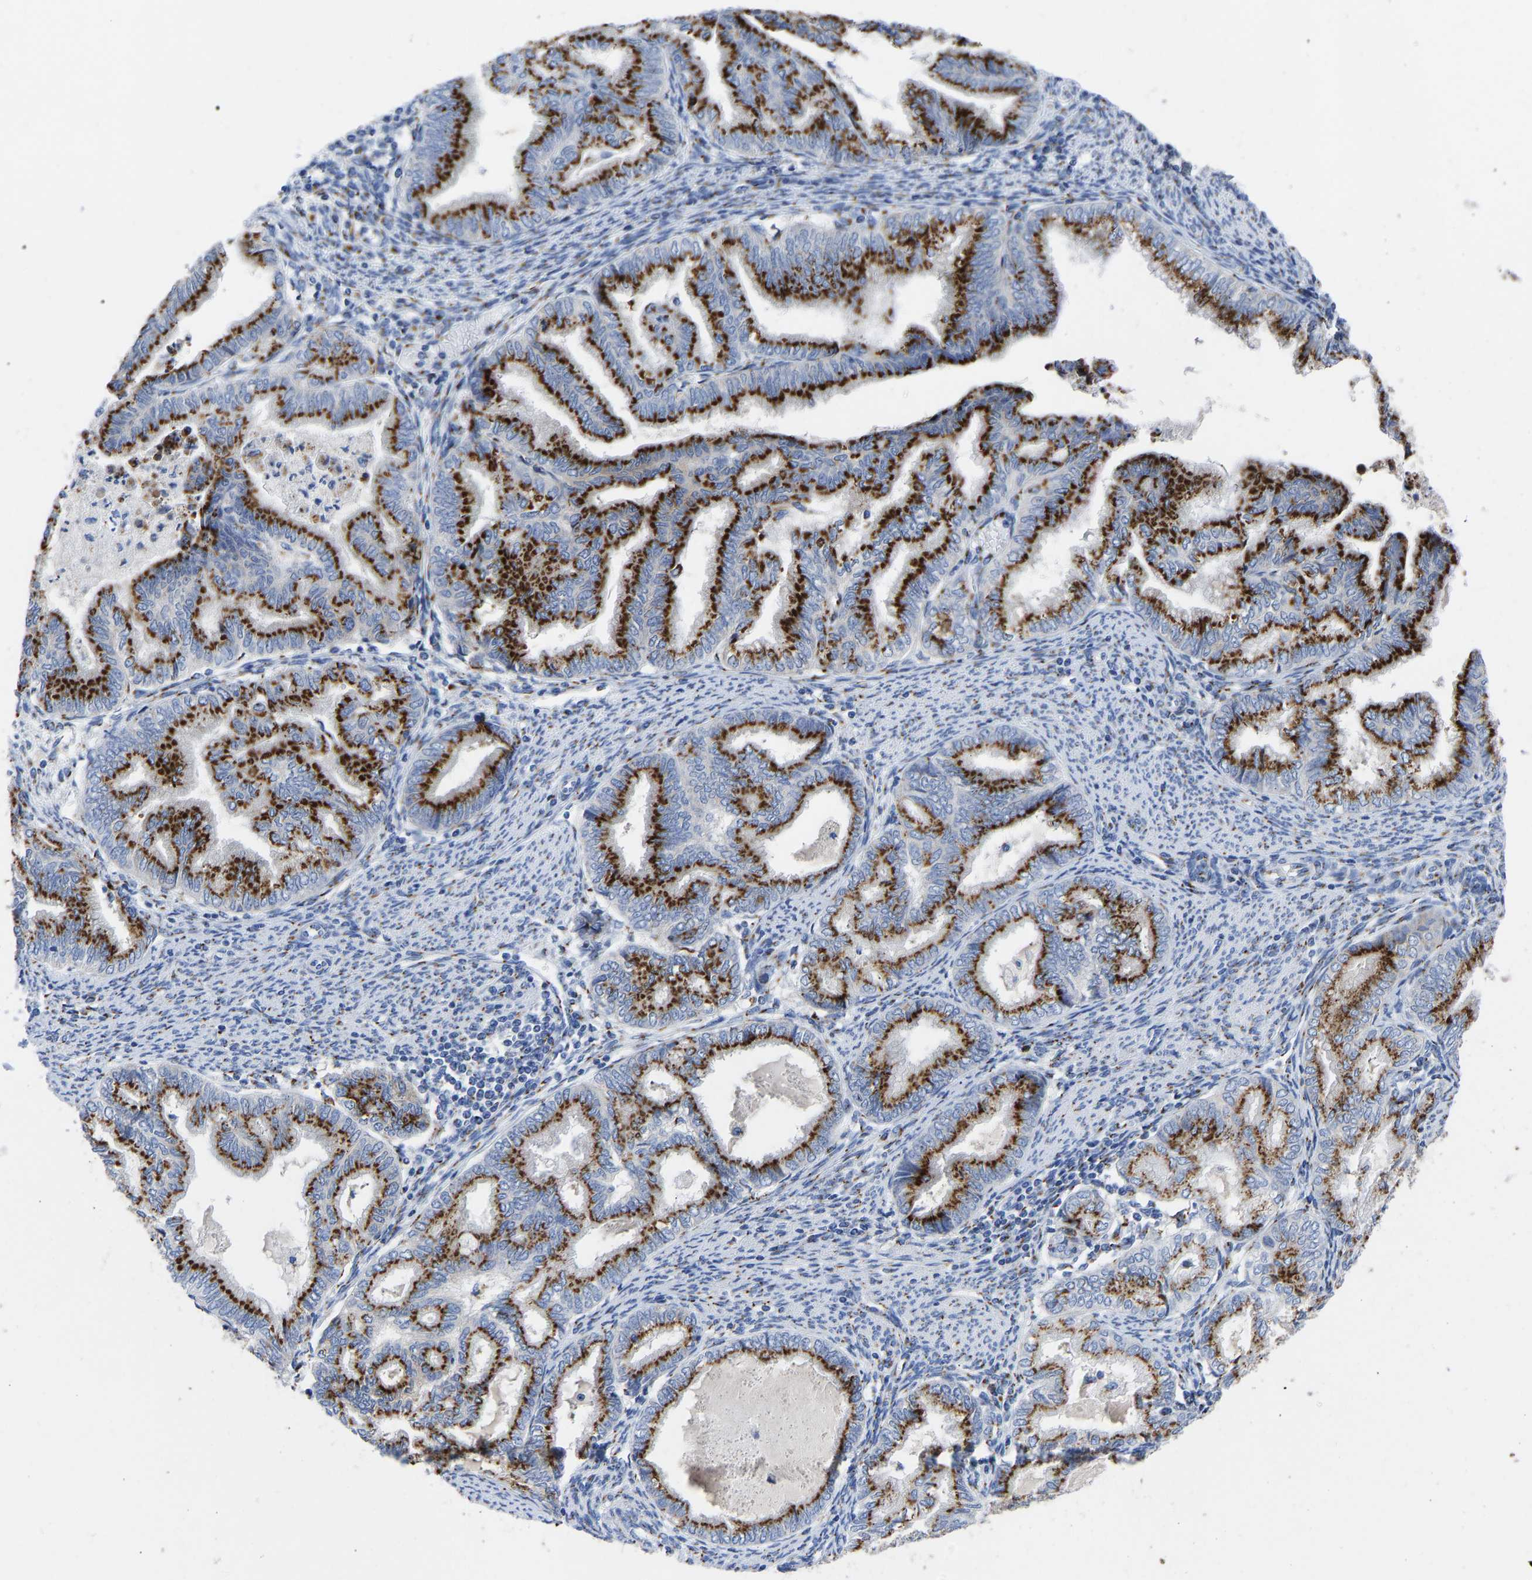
{"staining": {"intensity": "strong", "quantity": ">75%", "location": "cytoplasmic/membranous"}, "tissue": "endometrial cancer", "cell_type": "Tumor cells", "image_type": "cancer", "snomed": [{"axis": "morphology", "description": "Adenocarcinoma, NOS"}, {"axis": "topography", "description": "Endometrium"}], "caption": "An IHC photomicrograph of tumor tissue is shown. Protein staining in brown labels strong cytoplasmic/membranous positivity in endometrial cancer (adenocarcinoma) within tumor cells. (Brightfield microscopy of DAB IHC at high magnification).", "gene": "TMEM87A", "patient": {"sex": "female", "age": 79}}